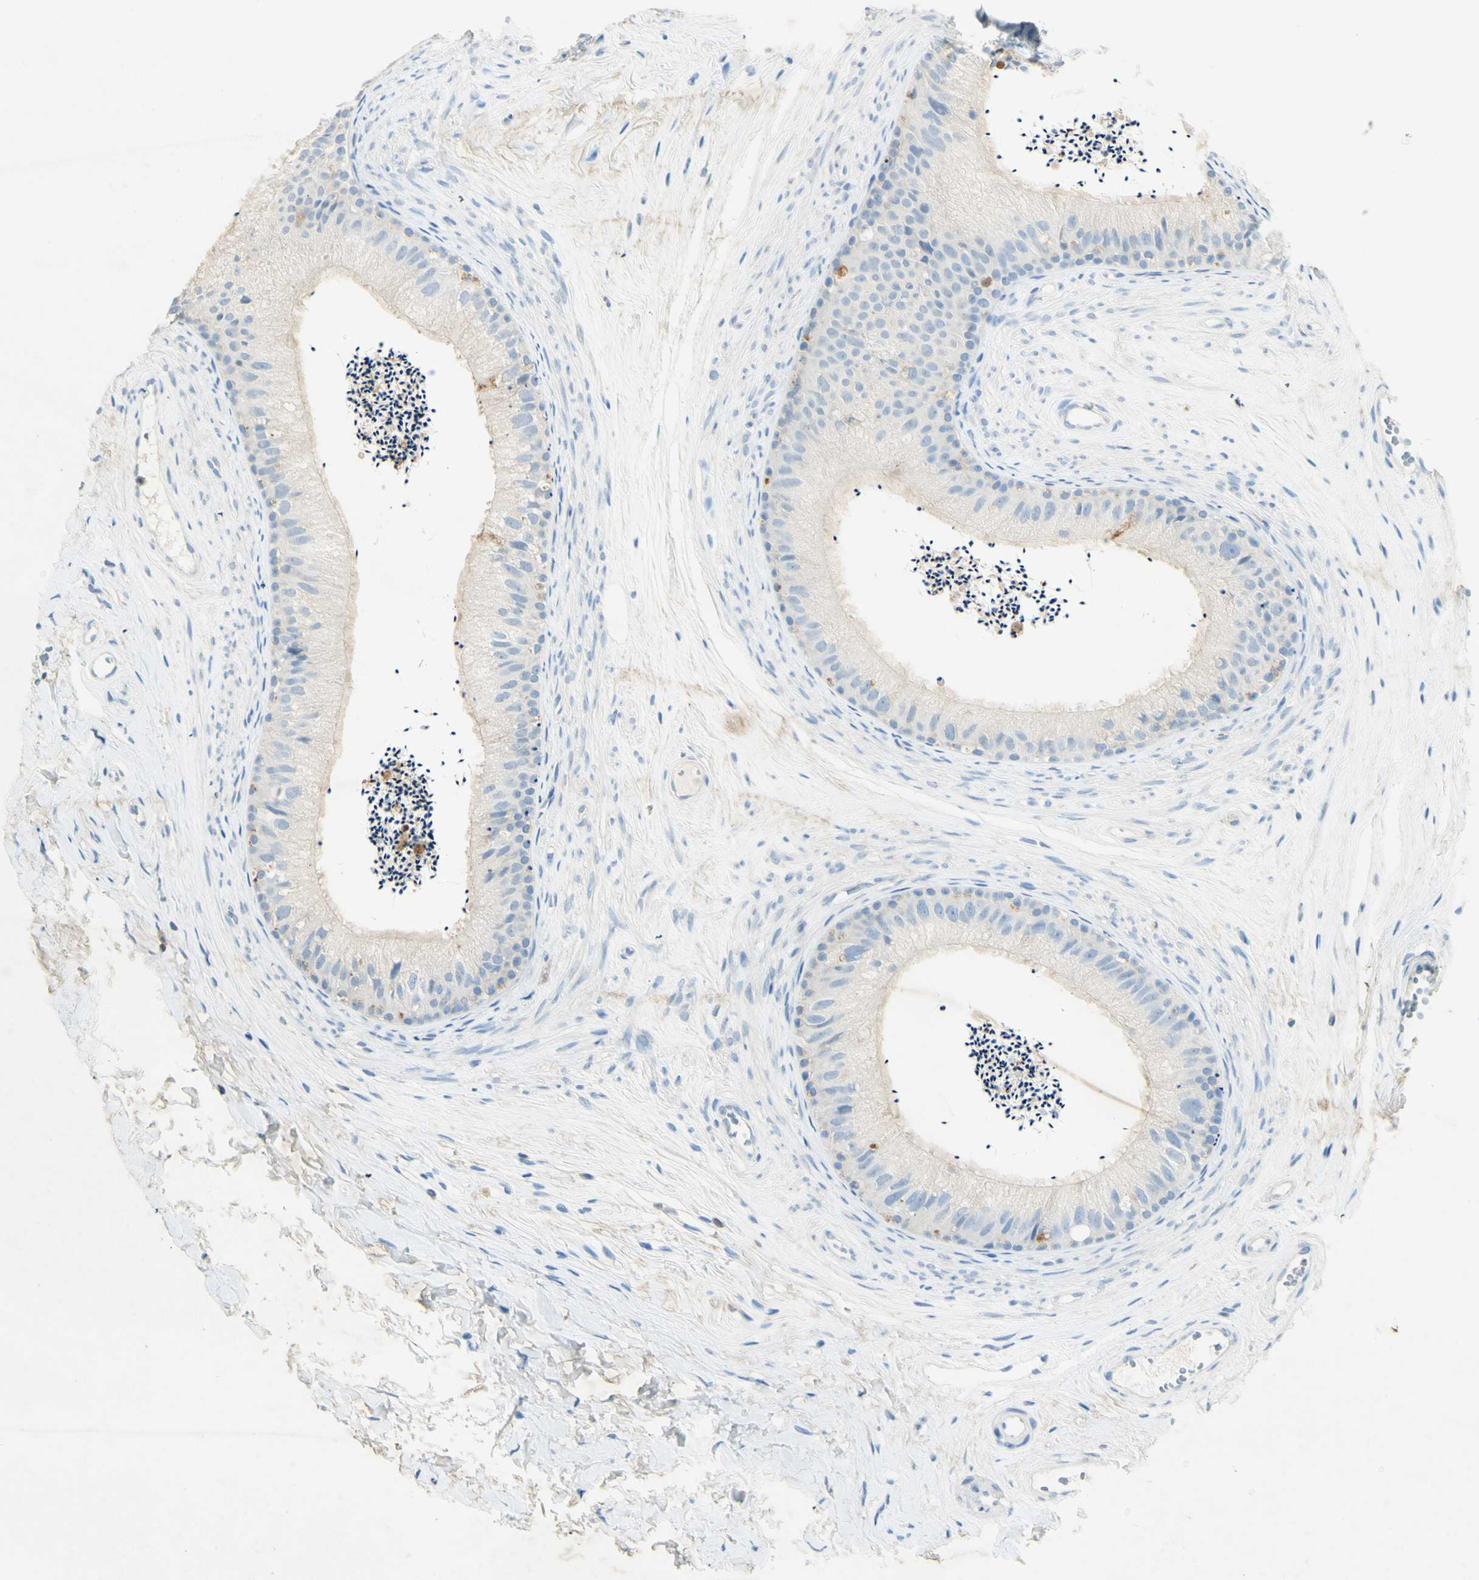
{"staining": {"intensity": "weak", "quantity": ">75%", "location": "cytoplasmic/membranous"}, "tissue": "epididymis", "cell_type": "Glandular cells", "image_type": "normal", "snomed": [{"axis": "morphology", "description": "Normal tissue, NOS"}, {"axis": "topography", "description": "Epididymis"}], "caption": "Epididymis stained with DAB IHC demonstrates low levels of weak cytoplasmic/membranous positivity in about >75% of glandular cells. The staining was performed using DAB (3,3'-diaminobenzidine) to visualize the protein expression in brown, while the nuclei were stained in blue with hematoxylin (Magnification: 20x).", "gene": "GDF15", "patient": {"sex": "male", "age": 56}}